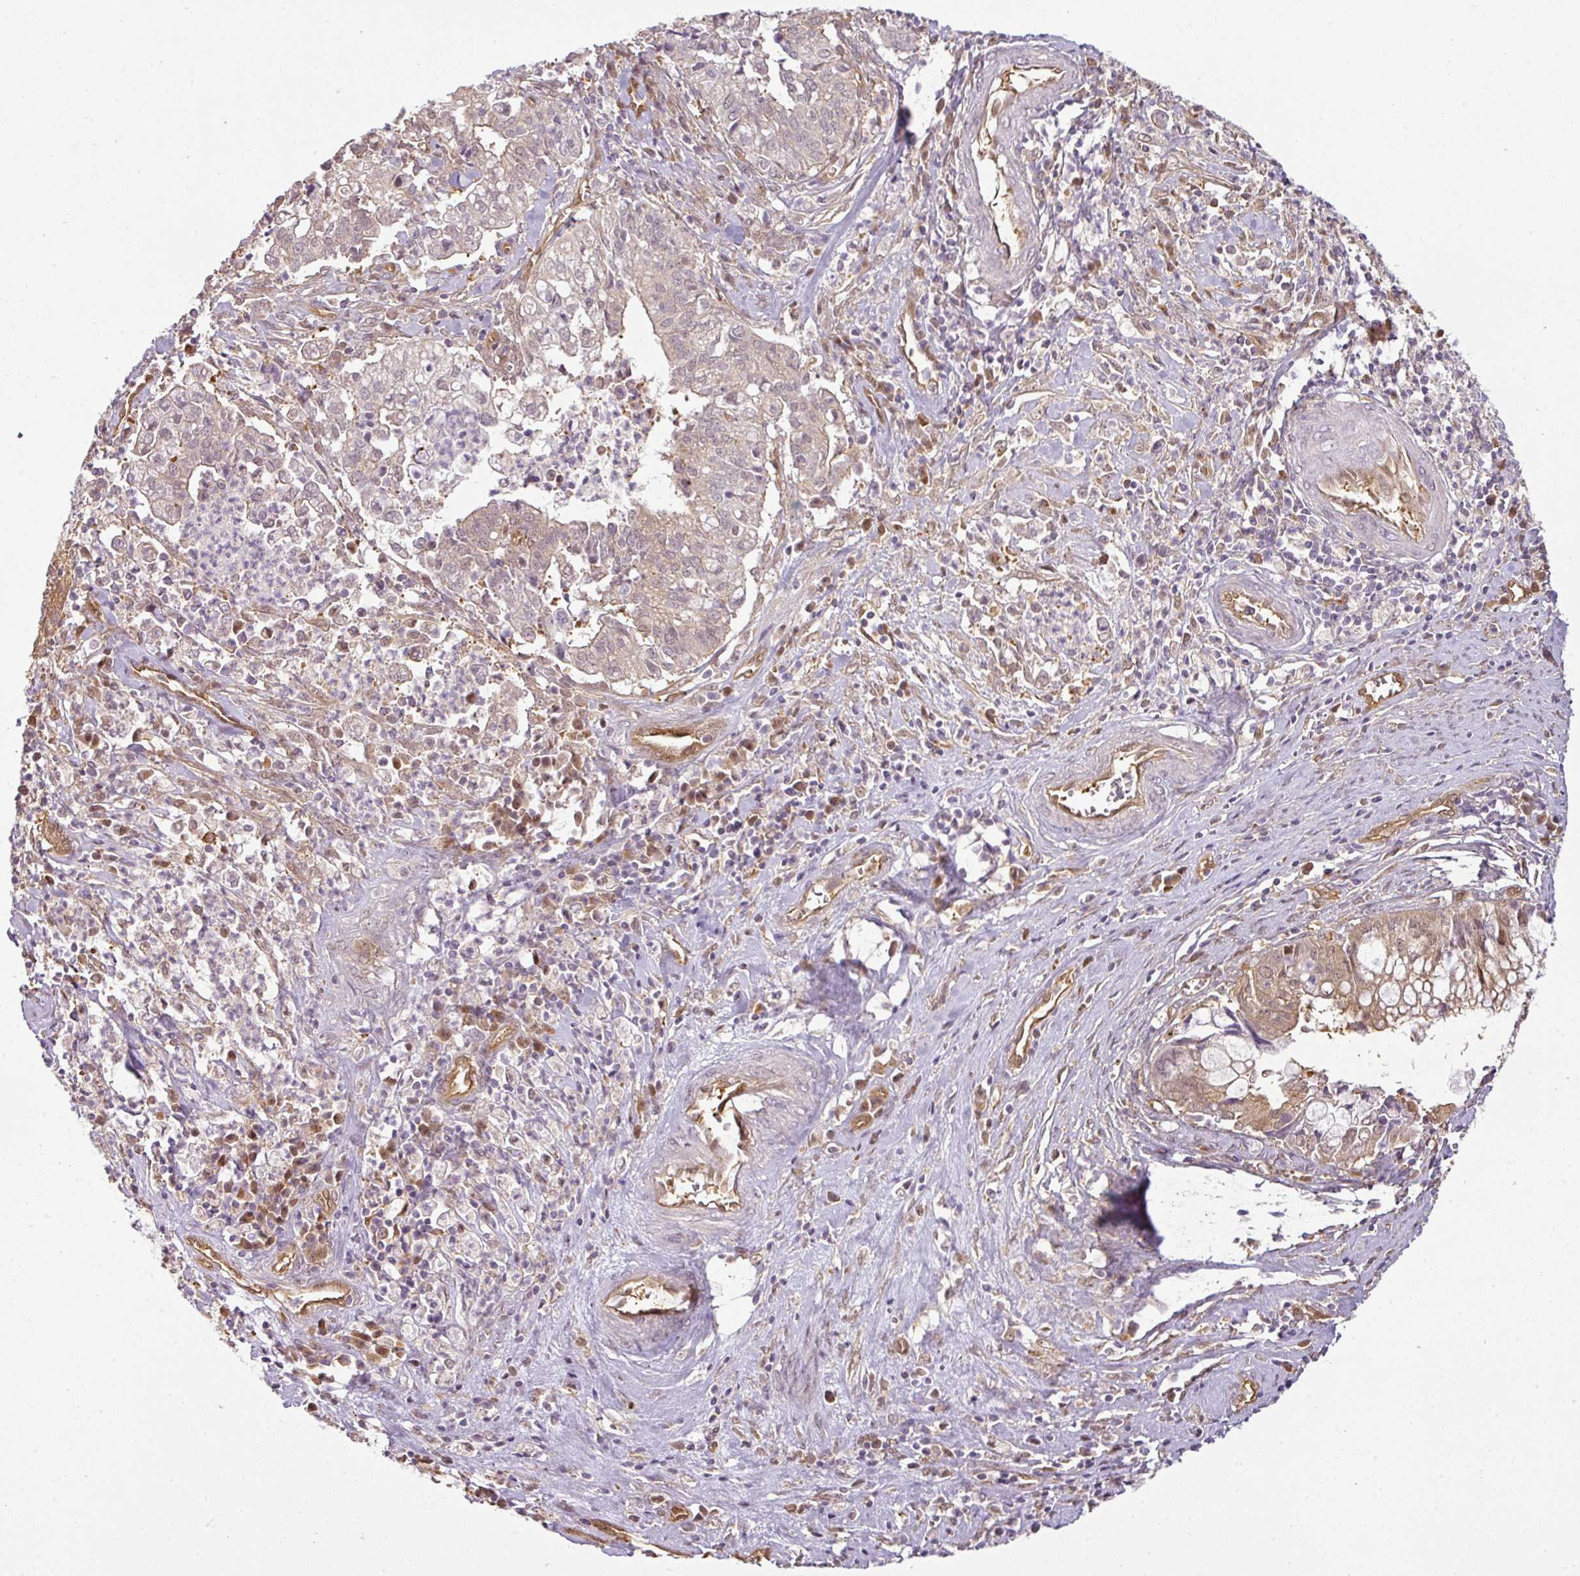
{"staining": {"intensity": "weak", "quantity": "<25%", "location": "cytoplasmic/membranous,nuclear"}, "tissue": "cervical cancer", "cell_type": "Tumor cells", "image_type": "cancer", "snomed": [{"axis": "morphology", "description": "Adenocarcinoma, NOS"}, {"axis": "topography", "description": "Cervix"}], "caption": "There is no significant expression in tumor cells of cervical cancer (adenocarcinoma).", "gene": "ANKRD18A", "patient": {"sex": "female", "age": 44}}